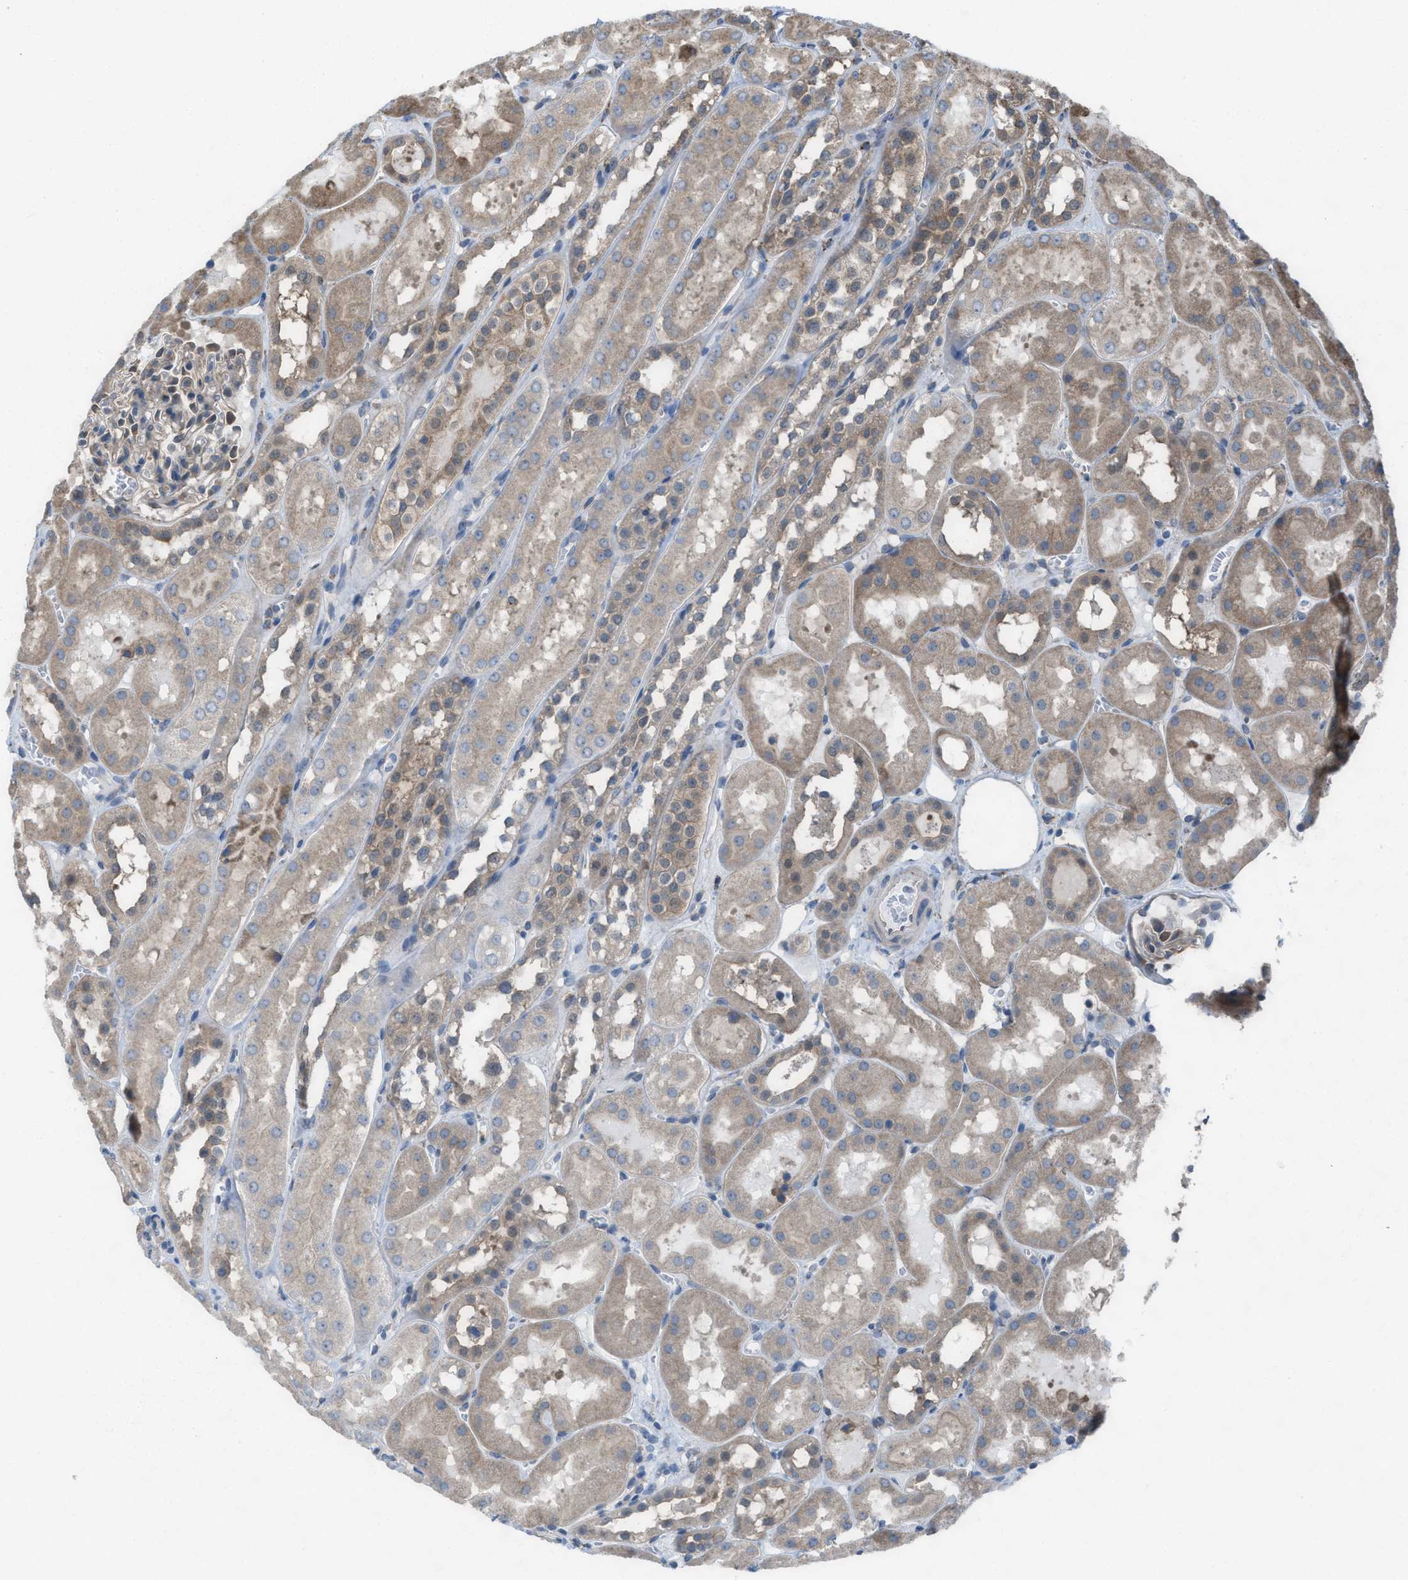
{"staining": {"intensity": "weak", "quantity": "<25%", "location": "cytoplasmic/membranous"}, "tissue": "kidney", "cell_type": "Cells in glomeruli", "image_type": "normal", "snomed": [{"axis": "morphology", "description": "Normal tissue, NOS"}, {"axis": "topography", "description": "Kidney"}, {"axis": "topography", "description": "Urinary bladder"}], "caption": "DAB (3,3'-diaminobenzidine) immunohistochemical staining of unremarkable human kidney exhibits no significant staining in cells in glomeruli.", "gene": "PLAA", "patient": {"sex": "male", "age": 16}}